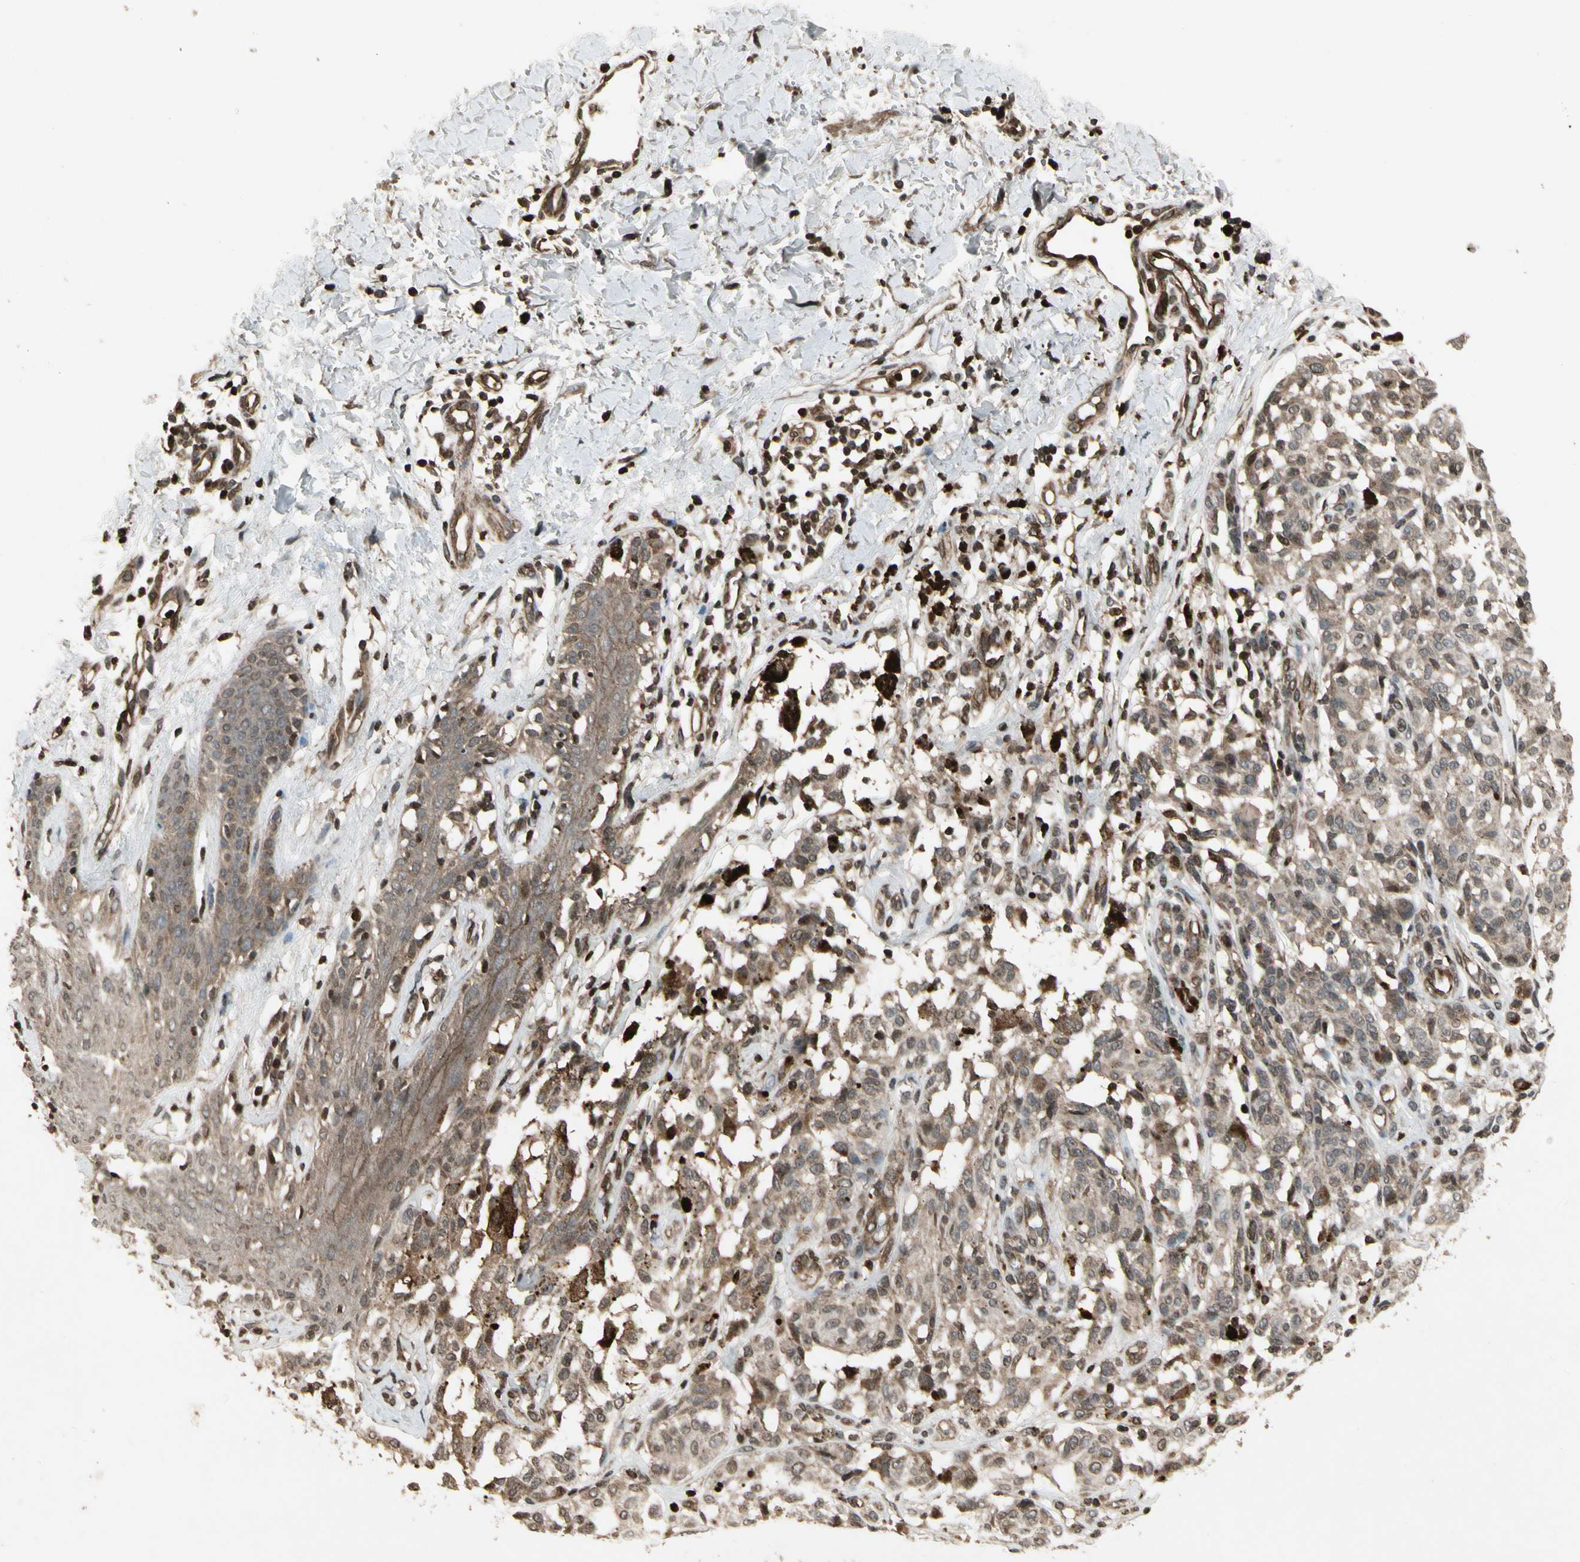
{"staining": {"intensity": "moderate", "quantity": ">75%", "location": "cytoplasmic/membranous"}, "tissue": "melanoma", "cell_type": "Tumor cells", "image_type": "cancer", "snomed": [{"axis": "morphology", "description": "Malignant melanoma, NOS"}, {"axis": "topography", "description": "Skin"}], "caption": "IHC of malignant melanoma reveals medium levels of moderate cytoplasmic/membranous expression in about >75% of tumor cells.", "gene": "GLRX", "patient": {"sex": "female", "age": 46}}